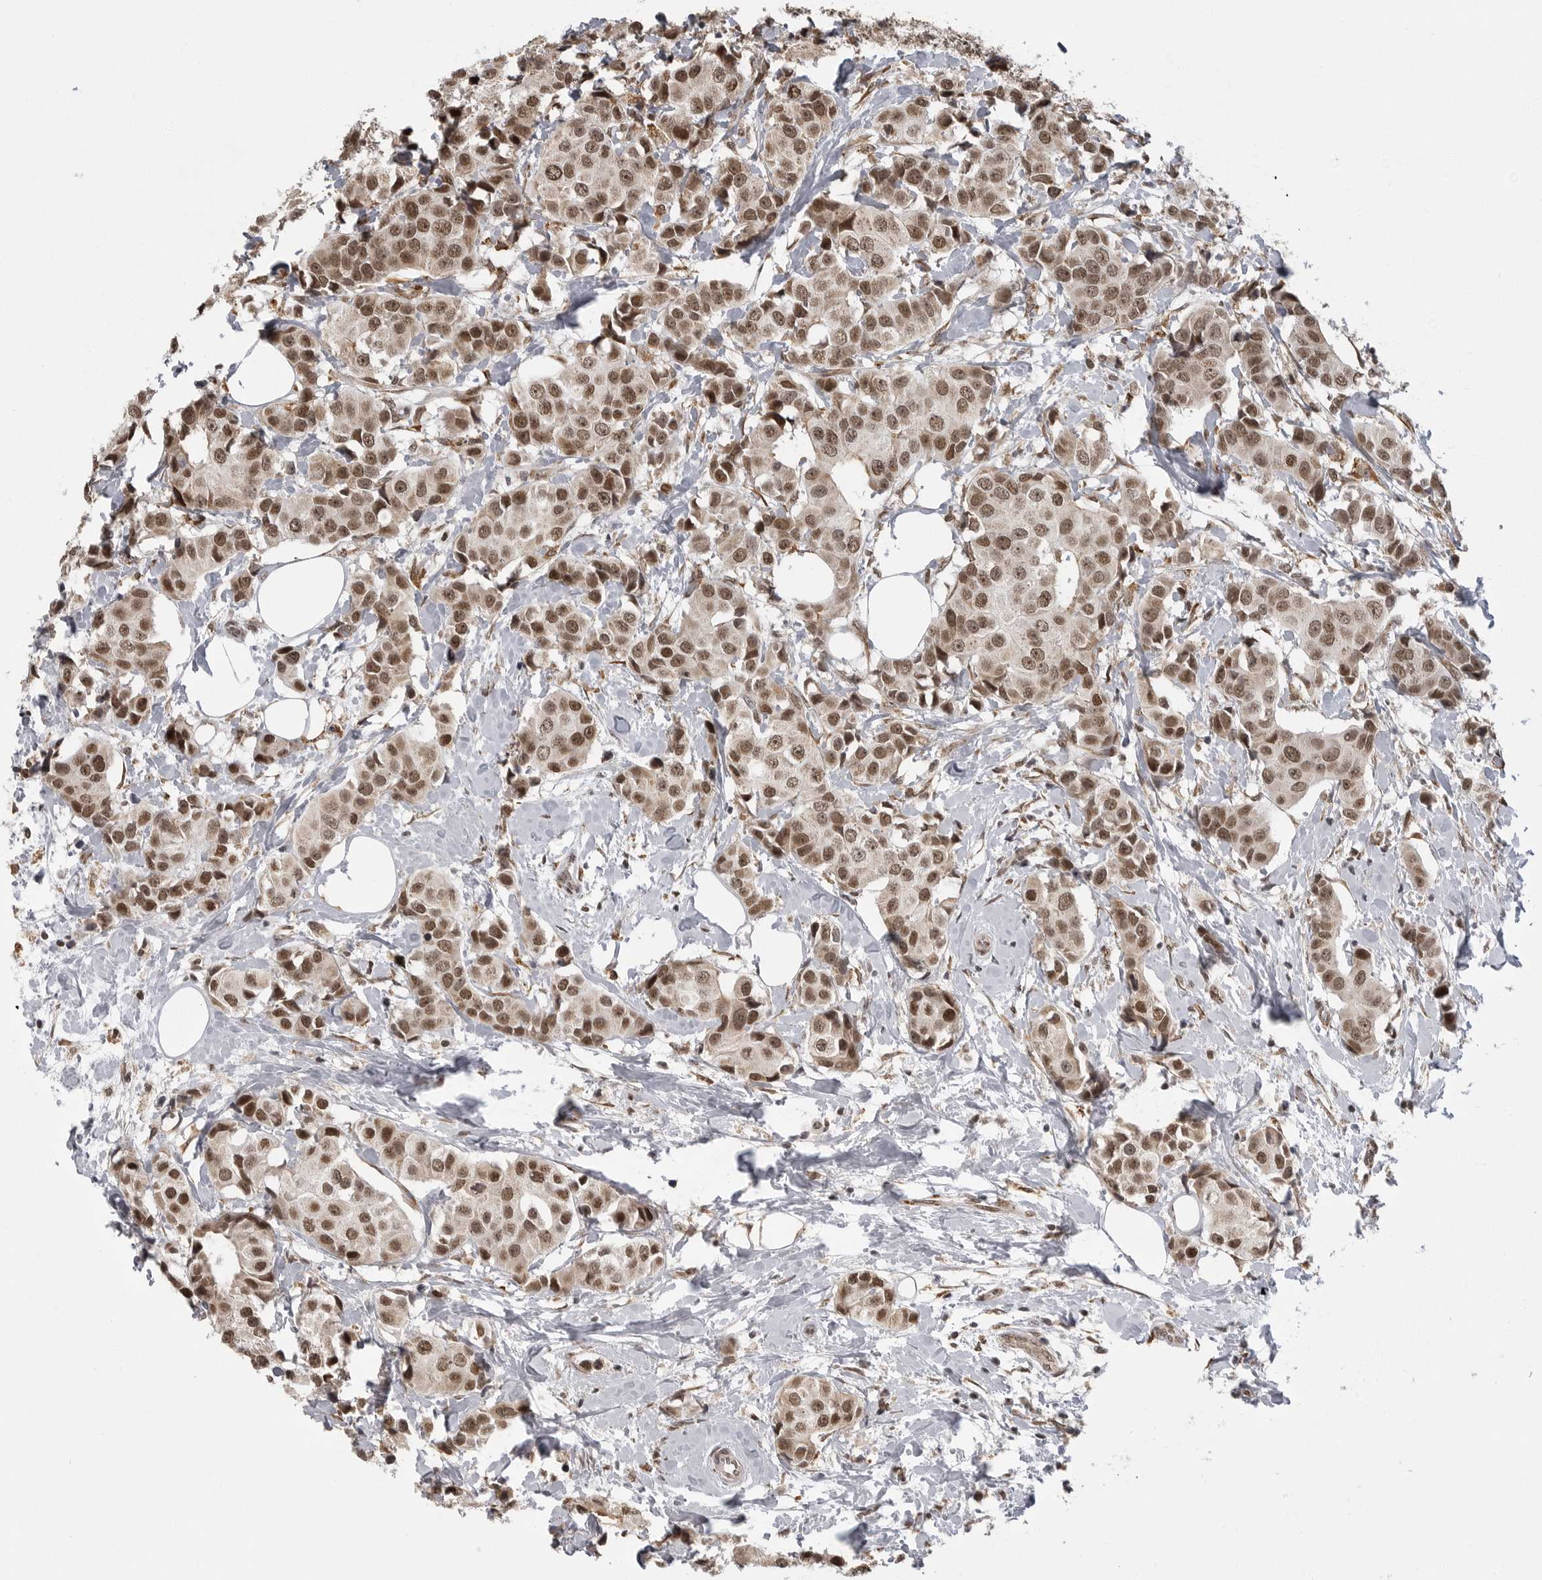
{"staining": {"intensity": "moderate", "quantity": ">75%", "location": "nuclear"}, "tissue": "breast cancer", "cell_type": "Tumor cells", "image_type": "cancer", "snomed": [{"axis": "morphology", "description": "Normal tissue, NOS"}, {"axis": "morphology", "description": "Duct carcinoma"}, {"axis": "topography", "description": "Breast"}], "caption": "The histopathology image reveals staining of breast cancer (intraductal carcinoma), revealing moderate nuclear protein staining (brown color) within tumor cells.", "gene": "ISG20L2", "patient": {"sex": "female", "age": 39}}